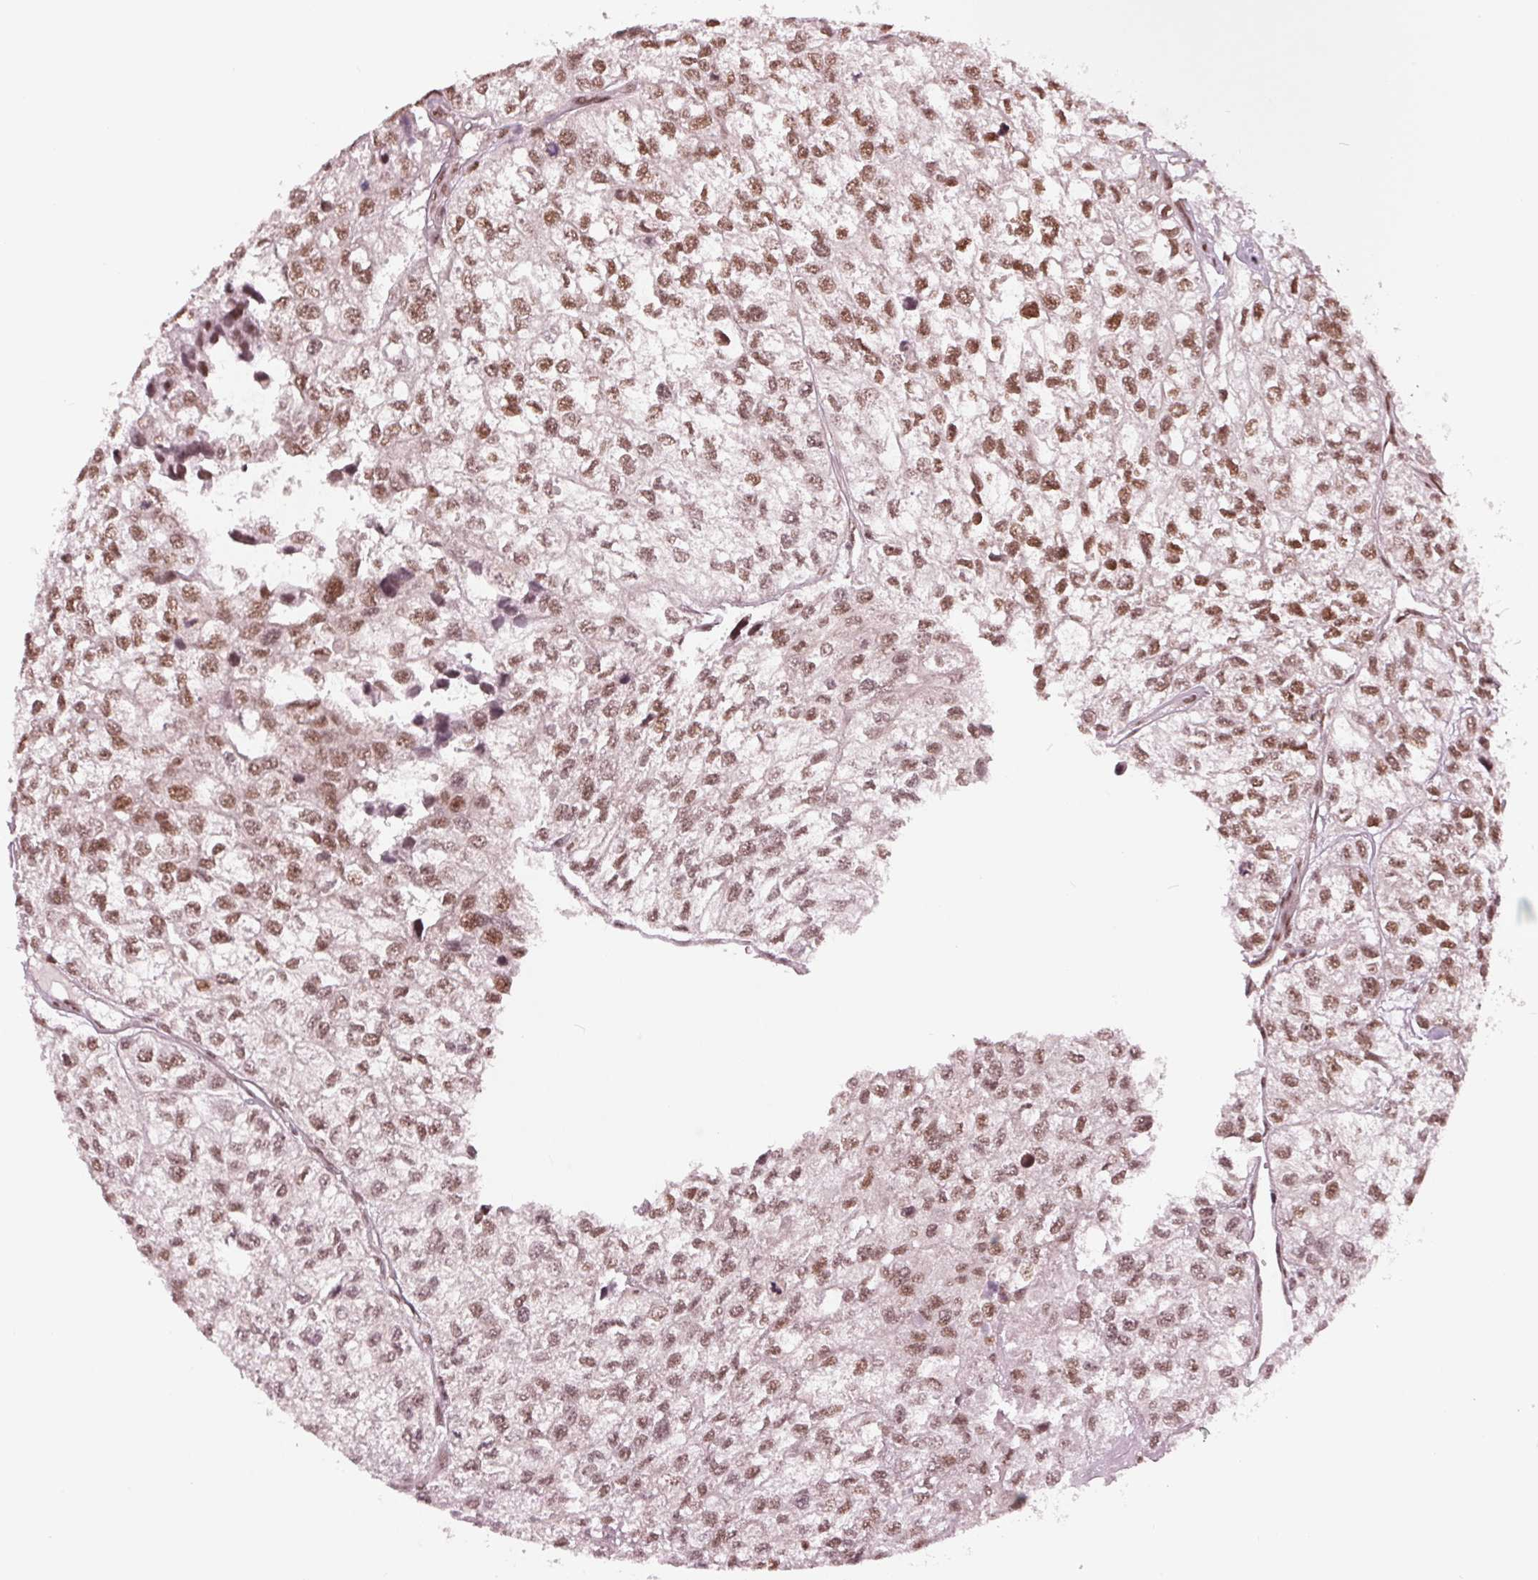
{"staining": {"intensity": "moderate", "quantity": ">75%", "location": "nuclear"}, "tissue": "renal cancer", "cell_type": "Tumor cells", "image_type": "cancer", "snomed": [{"axis": "morphology", "description": "Adenocarcinoma, NOS"}, {"axis": "topography", "description": "Kidney"}], "caption": "A micrograph of renal cancer (adenocarcinoma) stained for a protein shows moderate nuclear brown staining in tumor cells.", "gene": "LSM2", "patient": {"sex": "male", "age": 56}}